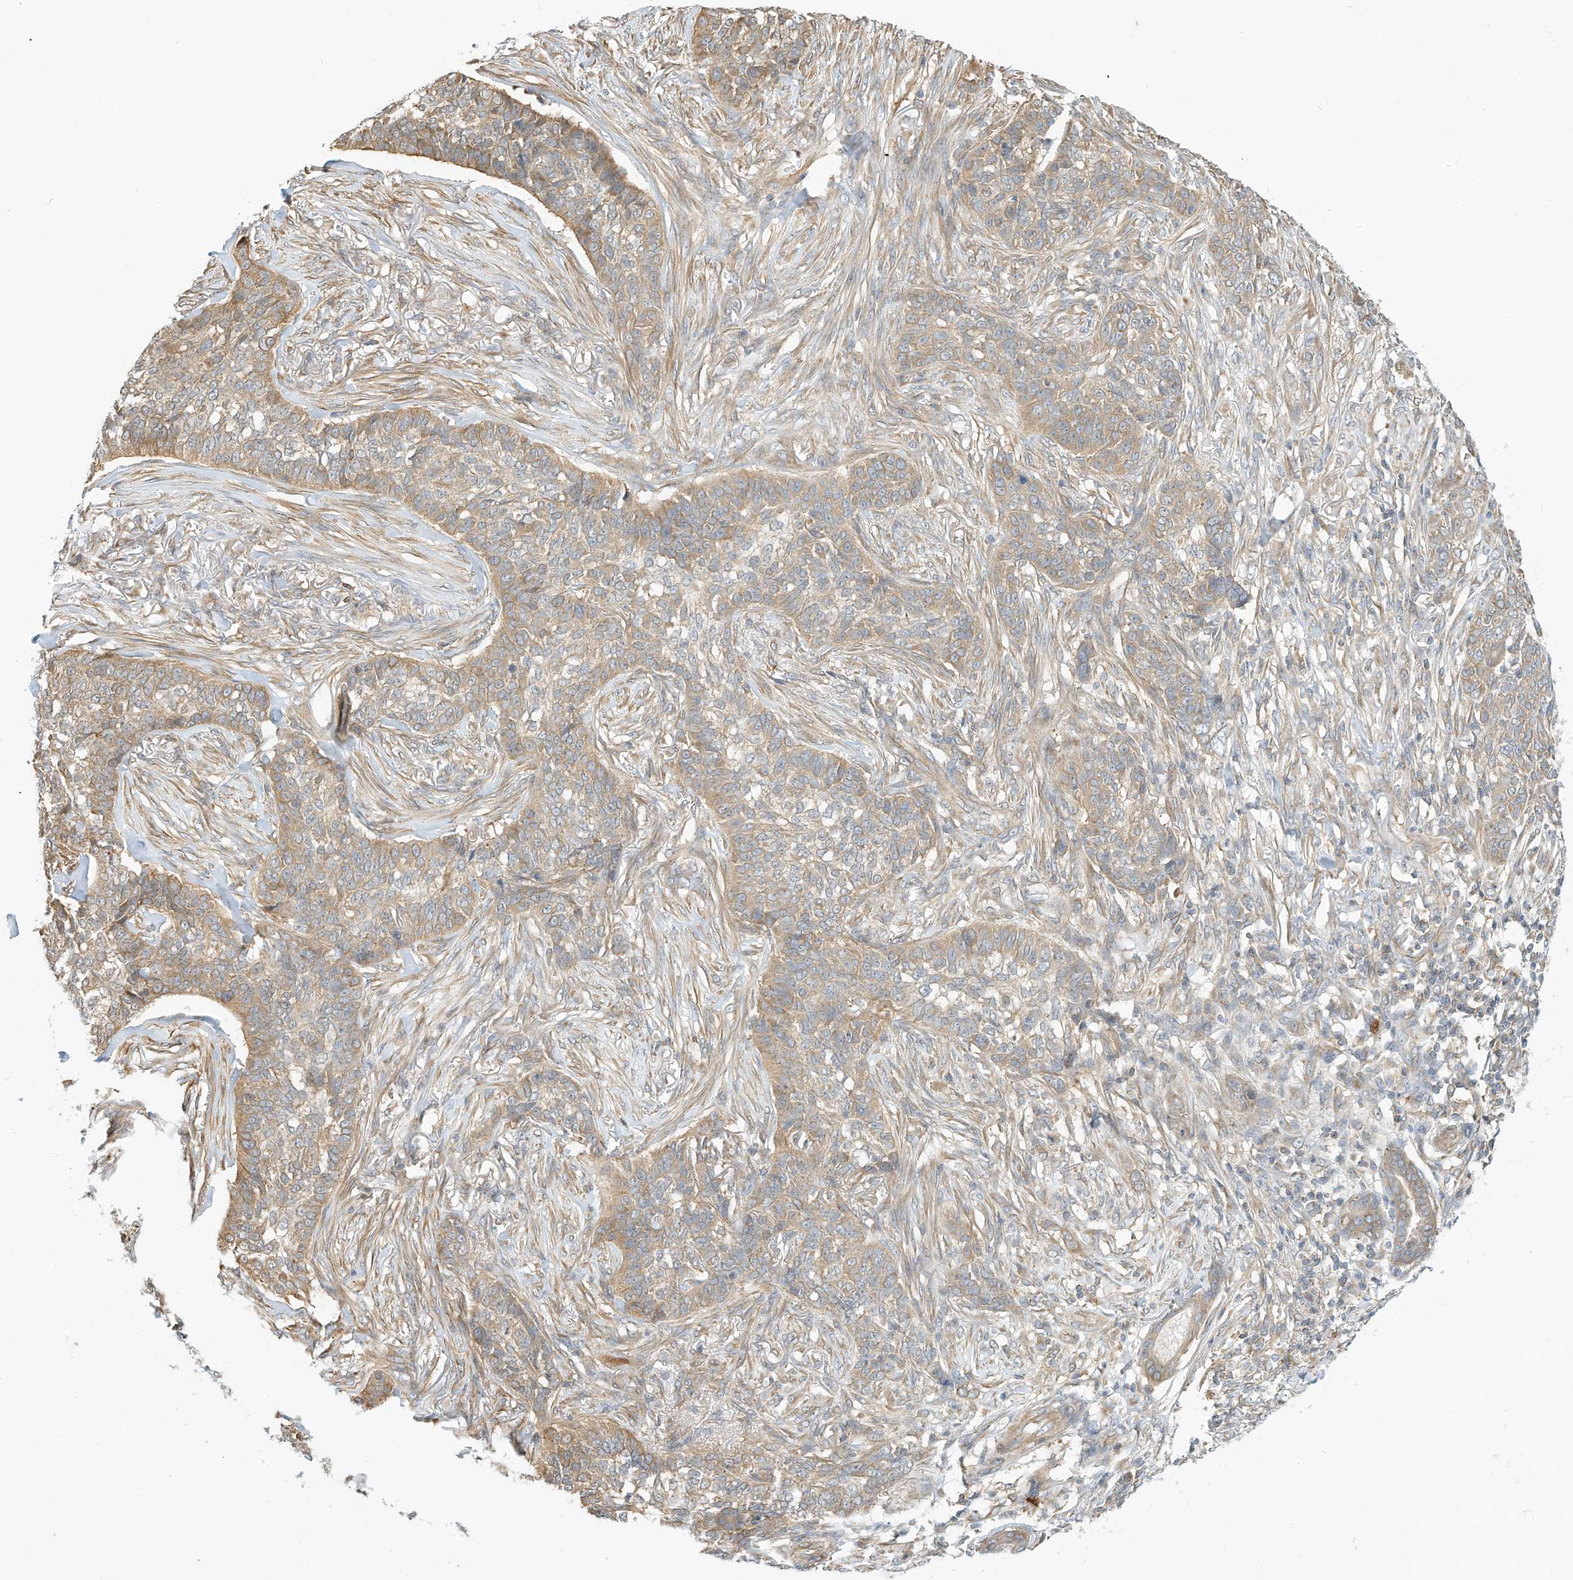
{"staining": {"intensity": "moderate", "quantity": ">75%", "location": "cytoplasmic/membranous"}, "tissue": "skin cancer", "cell_type": "Tumor cells", "image_type": "cancer", "snomed": [{"axis": "morphology", "description": "Basal cell carcinoma"}, {"axis": "topography", "description": "Skin"}], "caption": "Human skin basal cell carcinoma stained for a protein (brown) shows moderate cytoplasmic/membranous positive staining in approximately >75% of tumor cells.", "gene": "OFD1", "patient": {"sex": "male", "age": 85}}